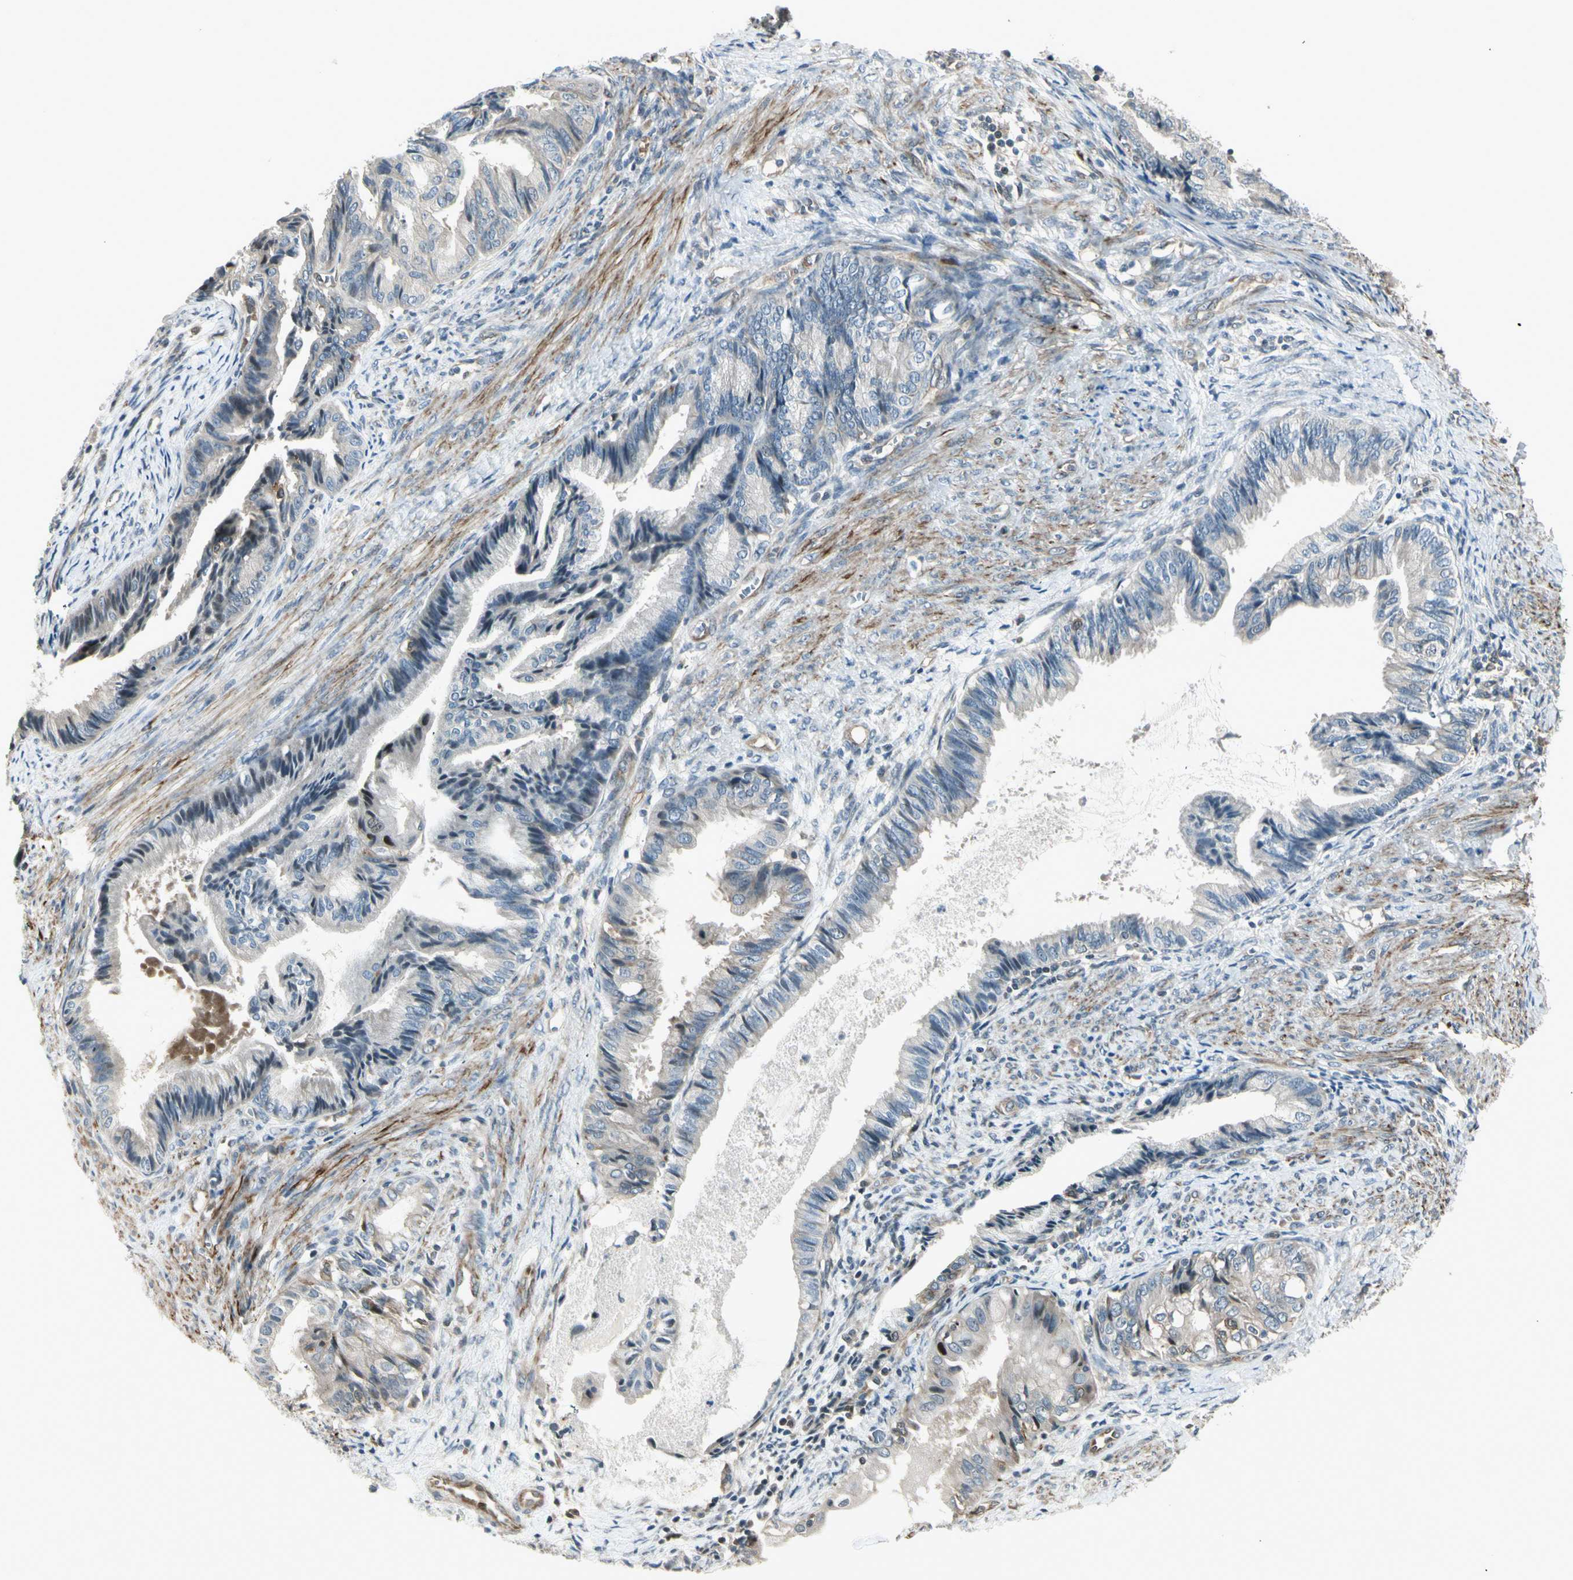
{"staining": {"intensity": "weak", "quantity": "<25%", "location": "cytoplasmic/membranous"}, "tissue": "endometrial cancer", "cell_type": "Tumor cells", "image_type": "cancer", "snomed": [{"axis": "morphology", "description": "Adenocarcinoma, NOS"}, {"axis": "topography", "description": "Endometrium"}], "caption": "This is an IHC image of human endometrial adenocarcinoma. There is no staining in tumor cells.", "gene": "SVBP", "patient": {"sex": "female", "age": 86}}